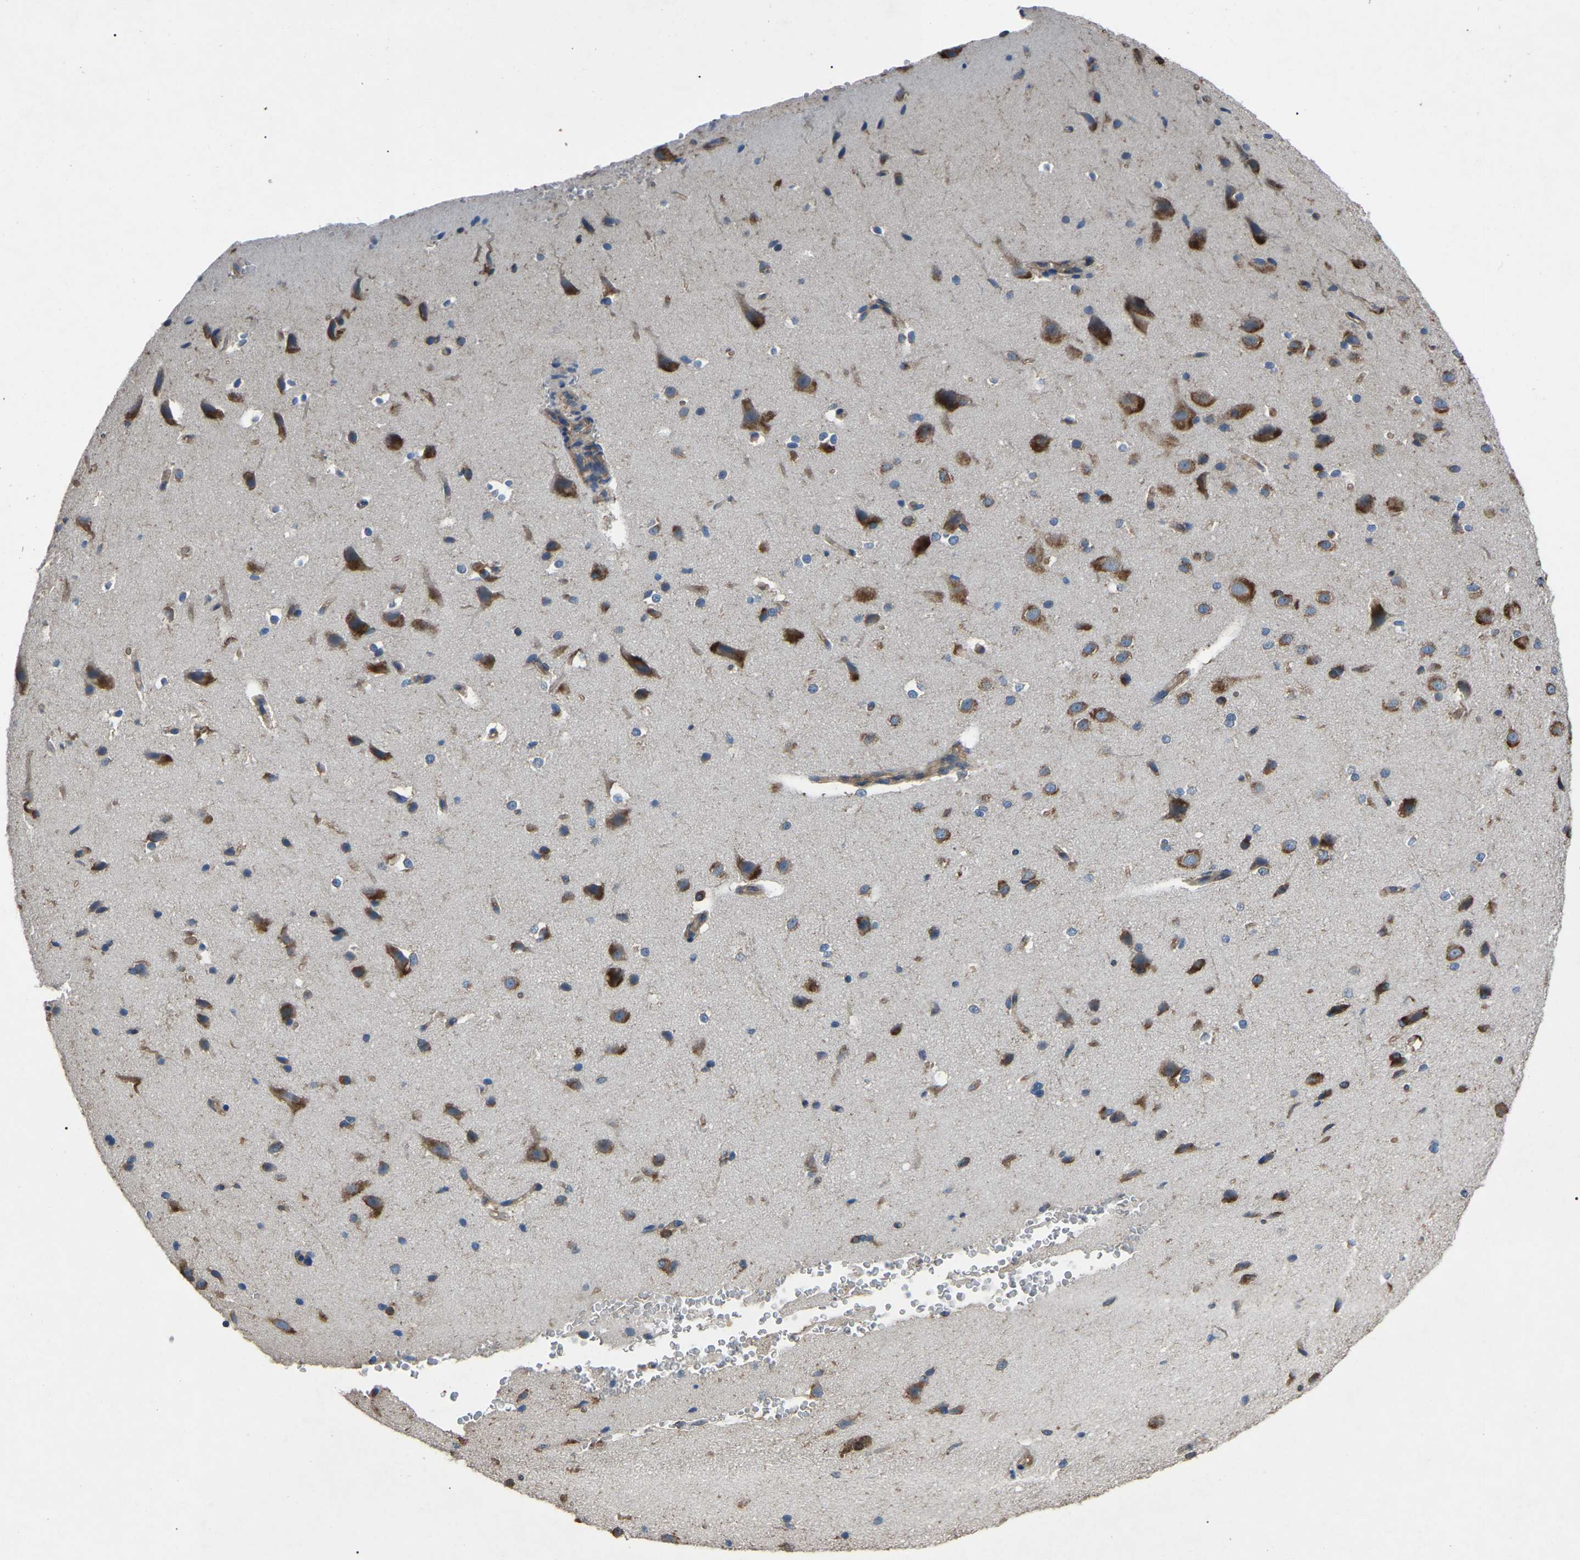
{"staining": {"intensity": "weak", "quantity": ">75%", "location": "cytoplasmic/membranous"}, "tissue": "cerebral cortex", "cell_type": "Endothelial cells", "image_type": "normal", "snomed": [{"axis": "morphology", "description": "Normal tissue, NOS"}, {"axis": "morphology", "description": "Developmental malformation"}, {"axis": "topography", "description": "Cerebral cortex"}], "caption": "The micrograph shows a brown stain indicating the presence of a protein in the cytoplasmic/membranous of endothelial cells in cerebral cortex.", "gene": "AIMP1", "patient": {"sex": "female", "age": 30}}